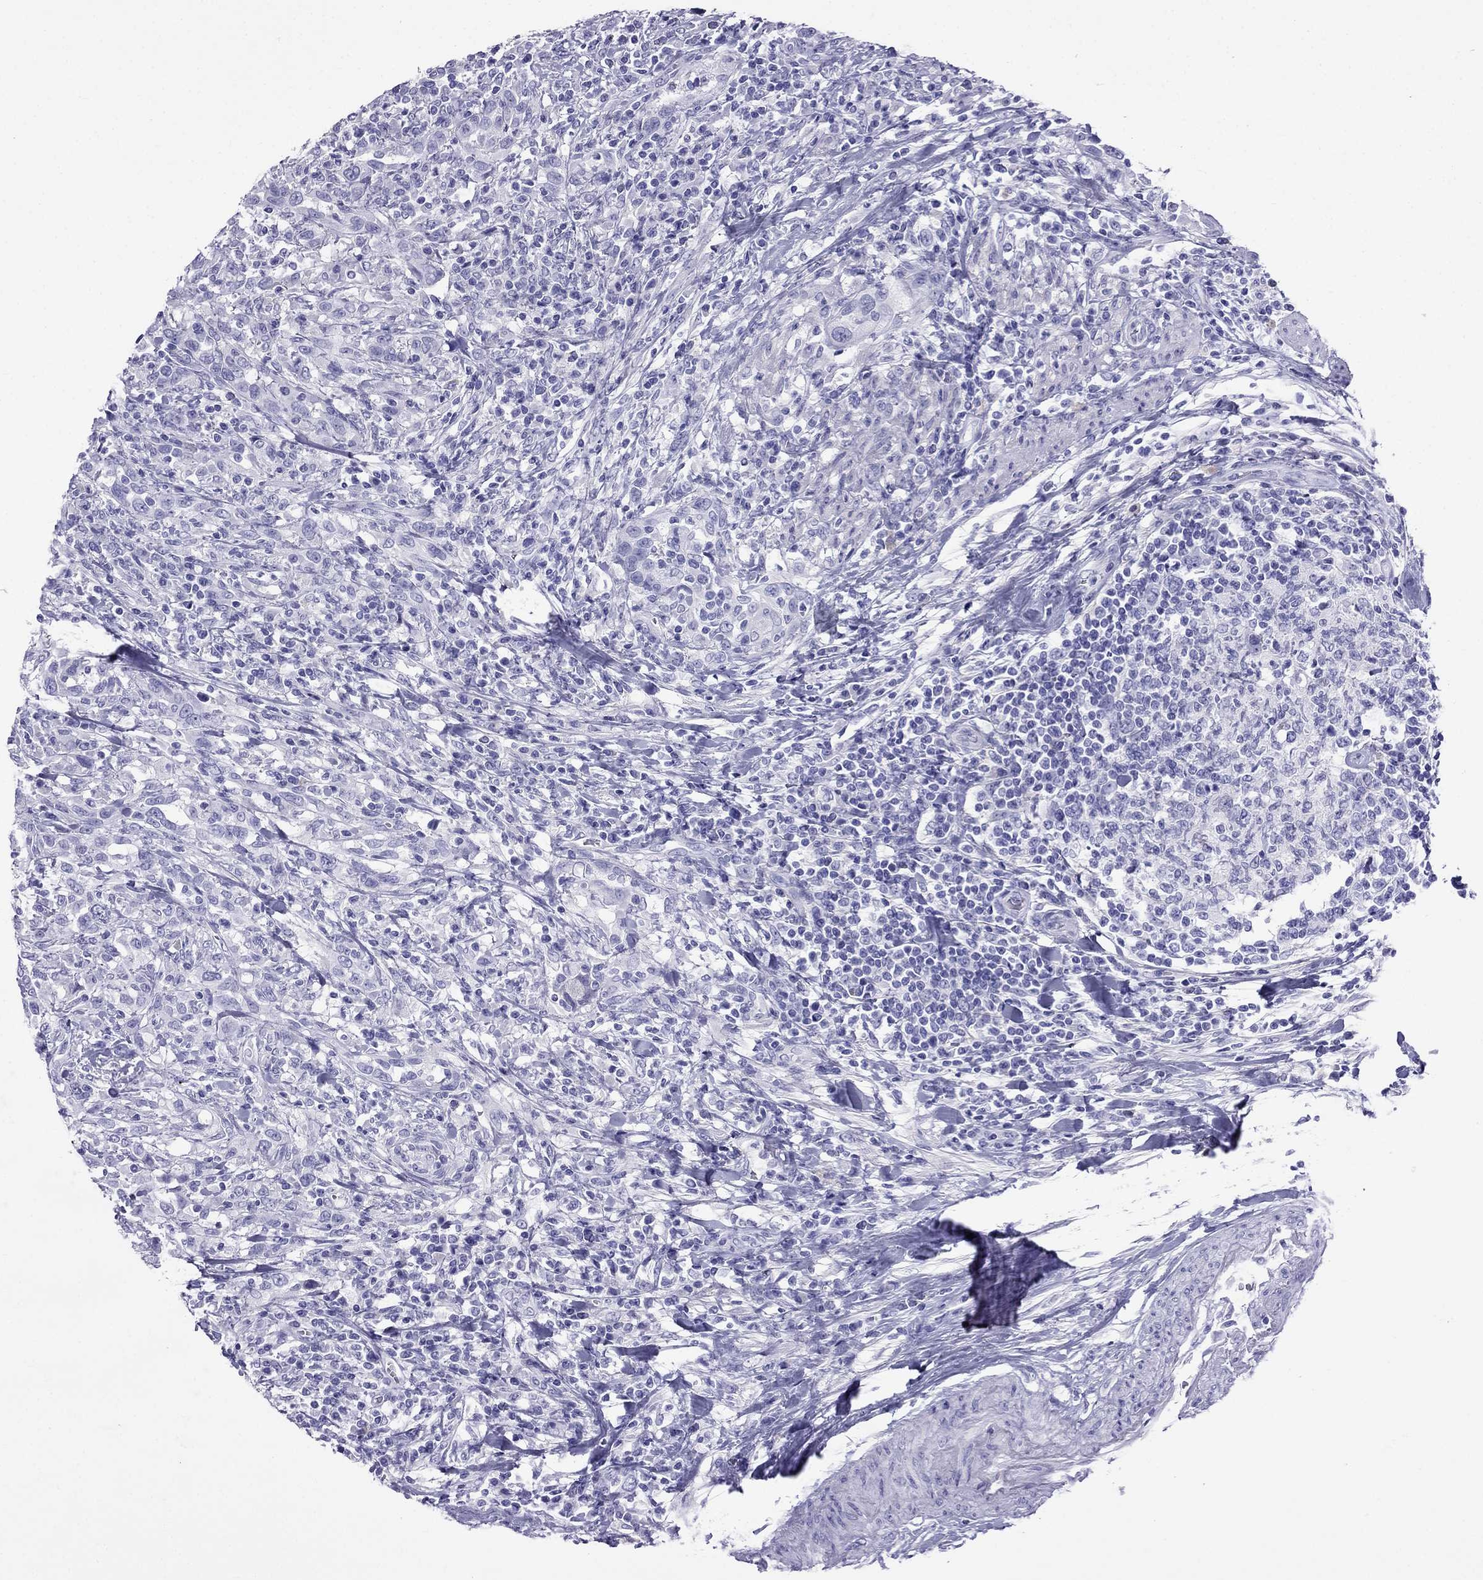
{"staining": {"intensity": "negative", "quantity": "none", "location": "none"}, "tissue": "urothelial cancer", "cell_type": "Tumor cells", "image_type": "cancer", "snomed": [{"axis": "morphology", "description": "Urothelial carcinoma, NOS"}, {"axis": "morphology", "description": "Urothelial carcinoma, High grade"}, {"axis": "topography", "description": "Urinary bladder"}], "caption": "Tumor cells are negative for brown protein staining in high-grade urothelial carcinoma.", "gene": "ARR3", "patient": {"sex": "female", "age": 64}}